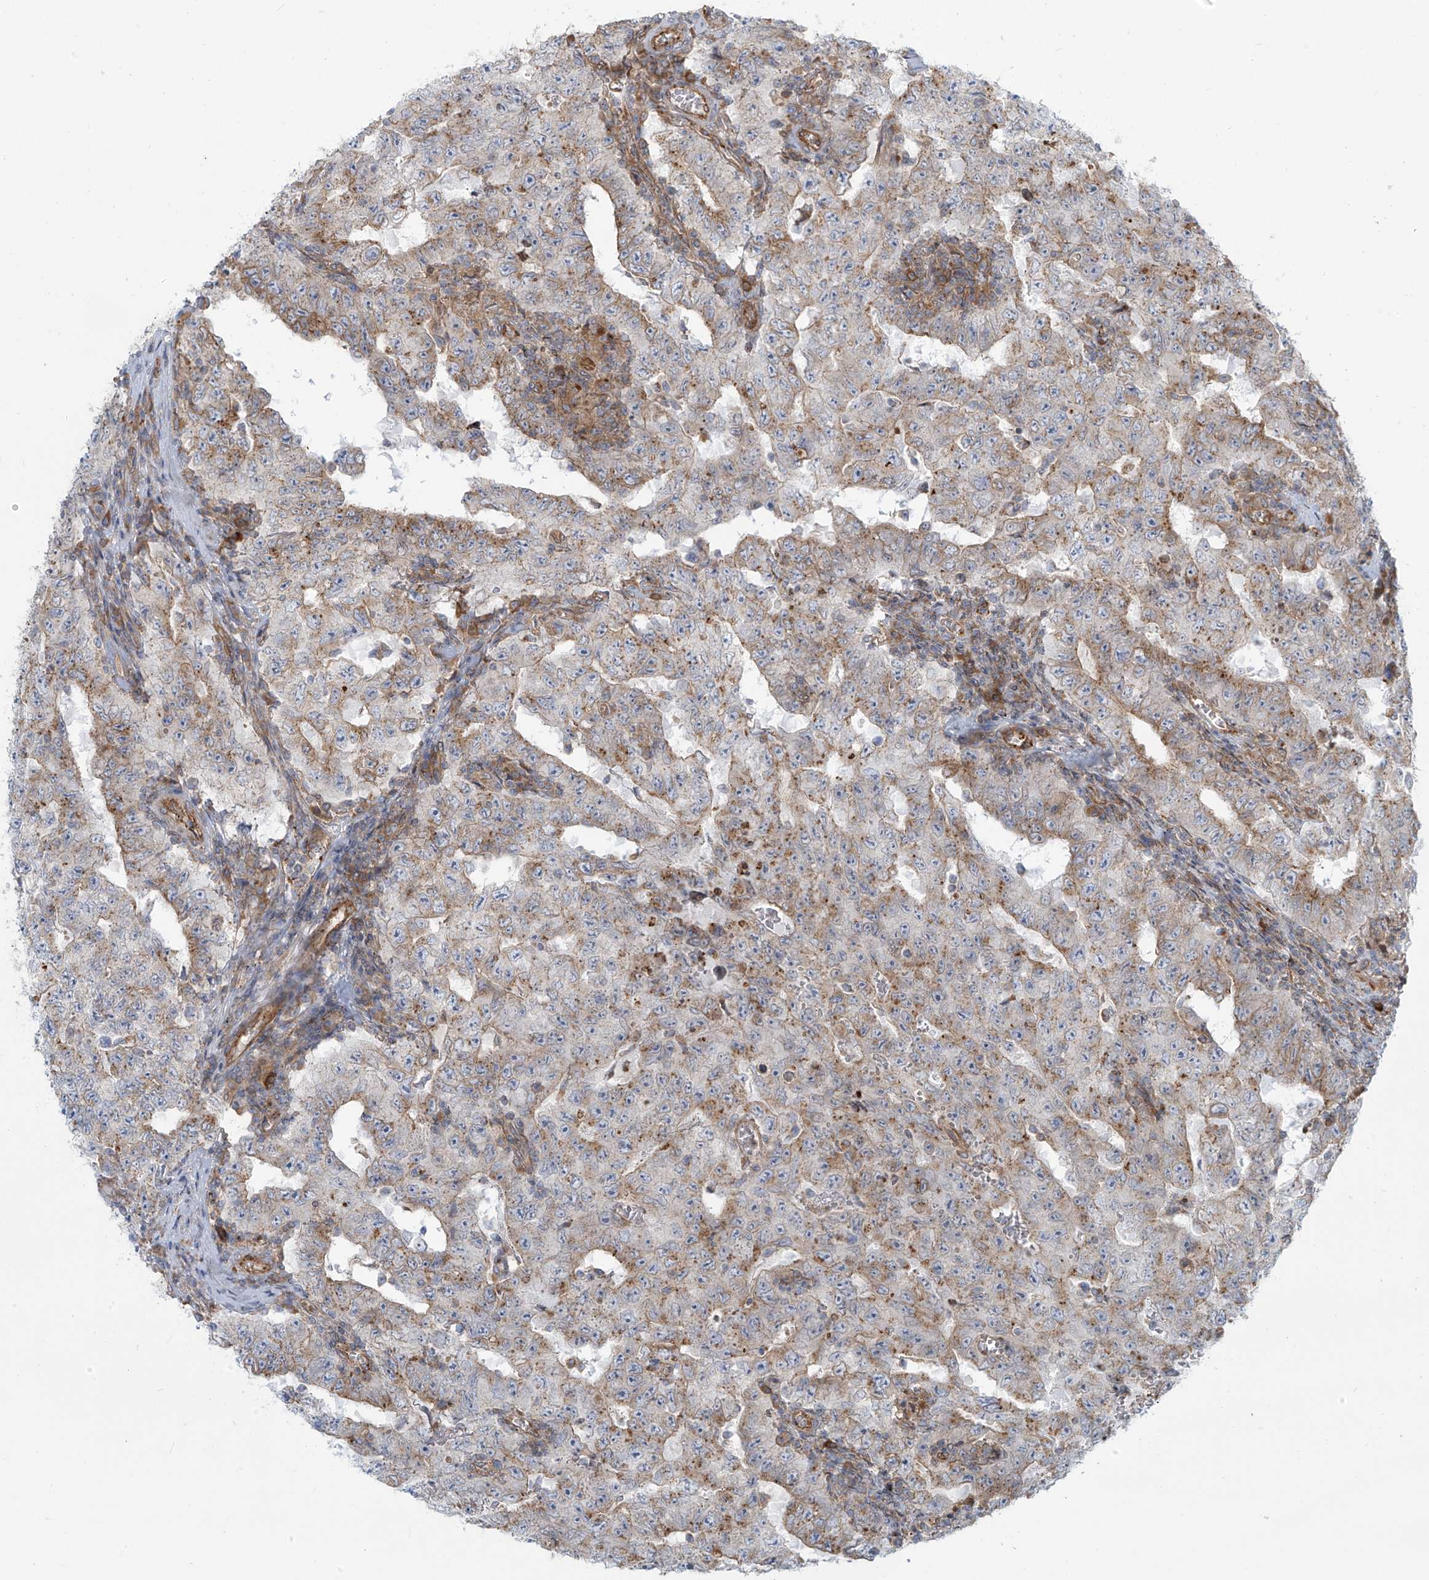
{"staining": {"intensity": "weak", "quantity": "<25%", "location": "cytoplasmic/membranous"}, "tissue": "testis cancer", "cell_type": "Tumor cells", "image_type": "cancer", "snomed": [{"axis": "morphology", "description": "Carcinoma, Embryonal, NOS"}, {"axis": "topography", "description": "Testis"}], "caption": "Histopathology image shows no protein positivity in tumor cells of embryonal carcinoma (testis) tissue. (Stains: DAB (3,3'-diaminobenzidine) immunohistochemistry (IHC) with hematoxylin counter stain, Microscopy: brightfield microscopy at high magnification).", "gene": "LZTS3", "patient": {"sex": "male", "age": 26}}